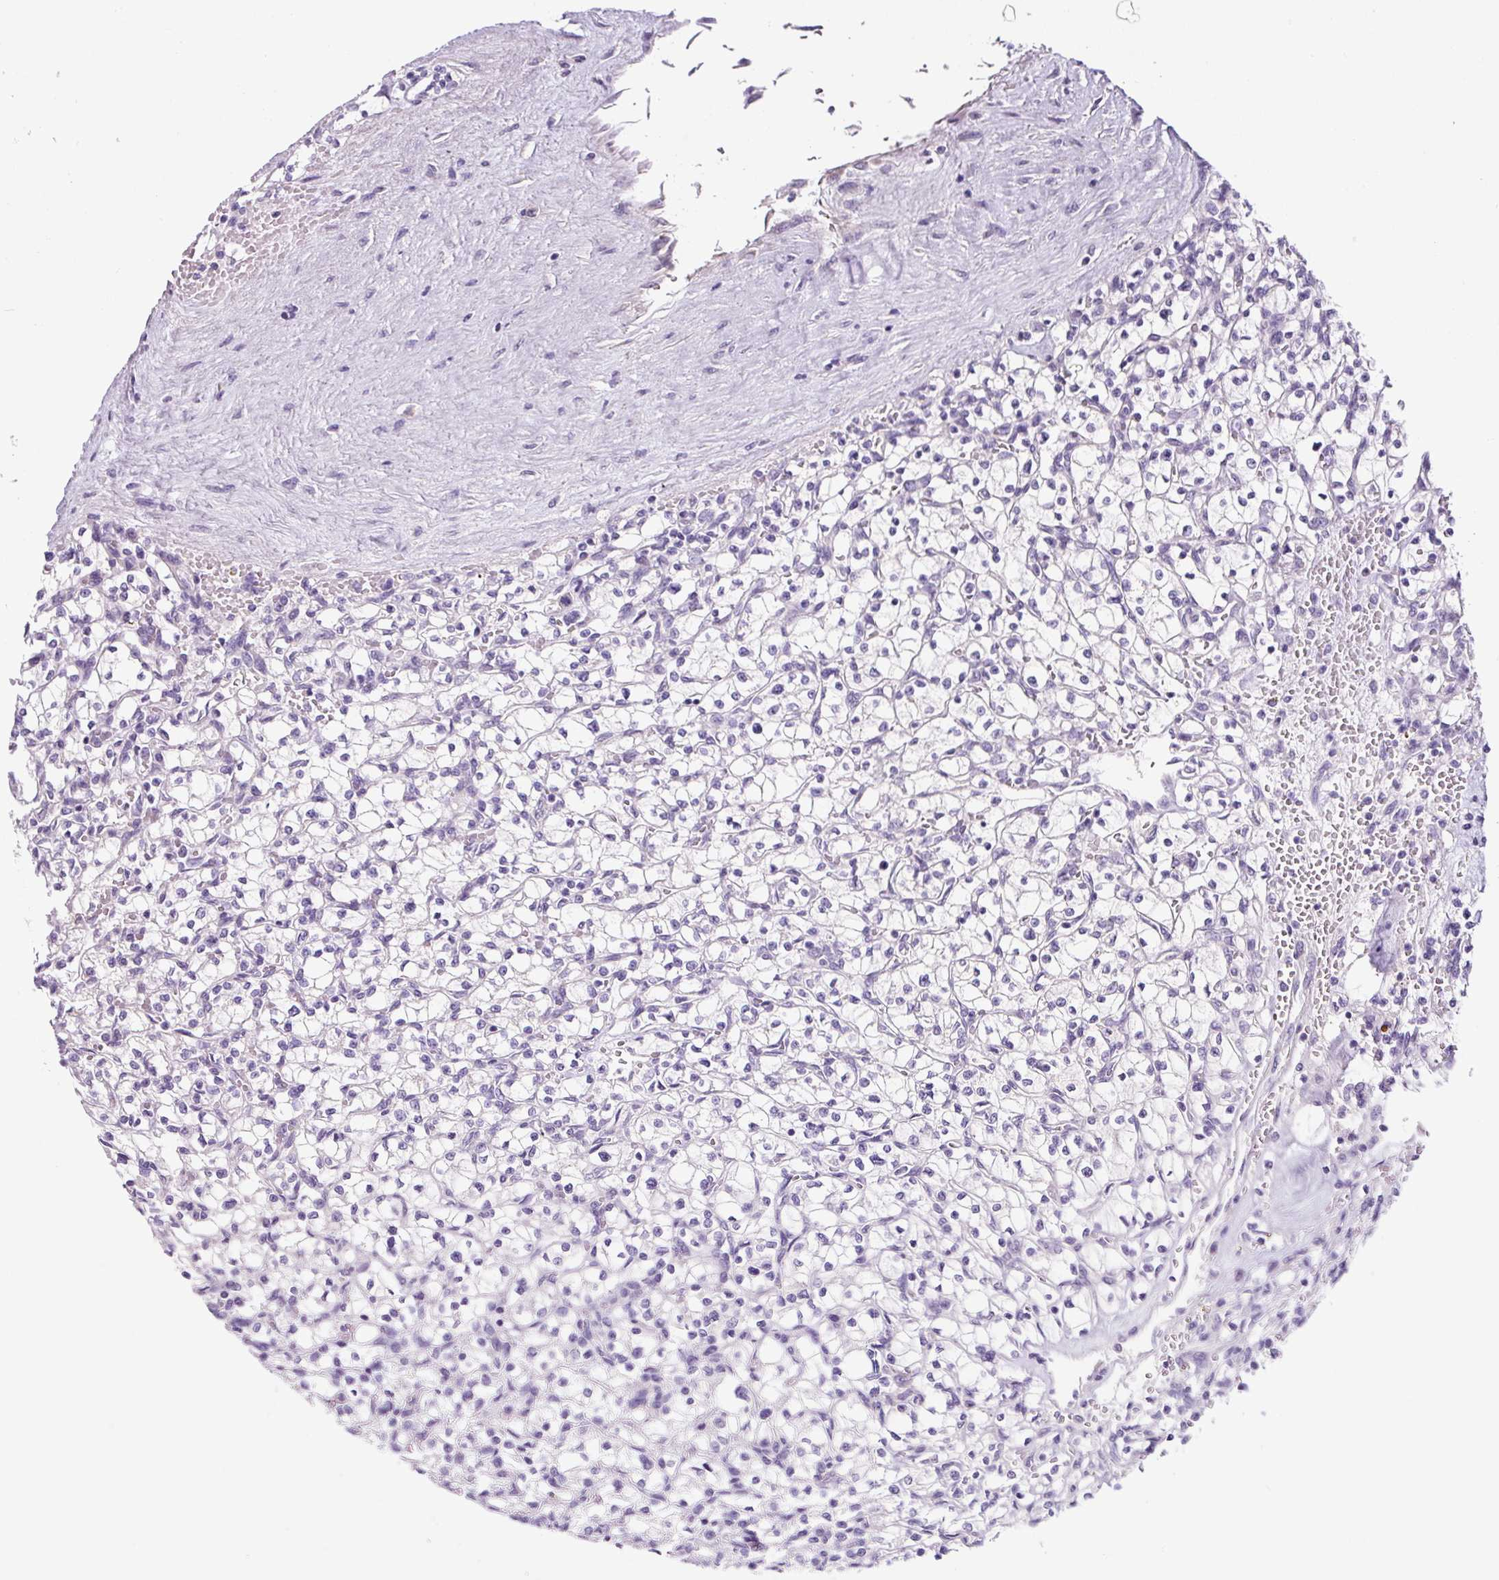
{"staining": {"intensity": "negative", "quantity": "none", "location": "none"}, "tissue": "renal cancer", "cell_type": "Tumor cells", "image_type": "cancer", "snomed": [{"axis": "morphology", "description": "Adenocarcinoma, NOS"}, {"axis": "topography", "description": "Kidney"}], "caption": "Protein analysis of renal cancer (adenocarcinoma) reveals no significant positivity in tumor cells. Brightfield microscopy of immunohistochemistry (IHC) stained with DAB (3,3'-diaminobenzidine) (brown) and hematoxylin (blue), captured at high magnification.", "gene": "OR14A2", "patient": {"sex": "female", "age": 64}}